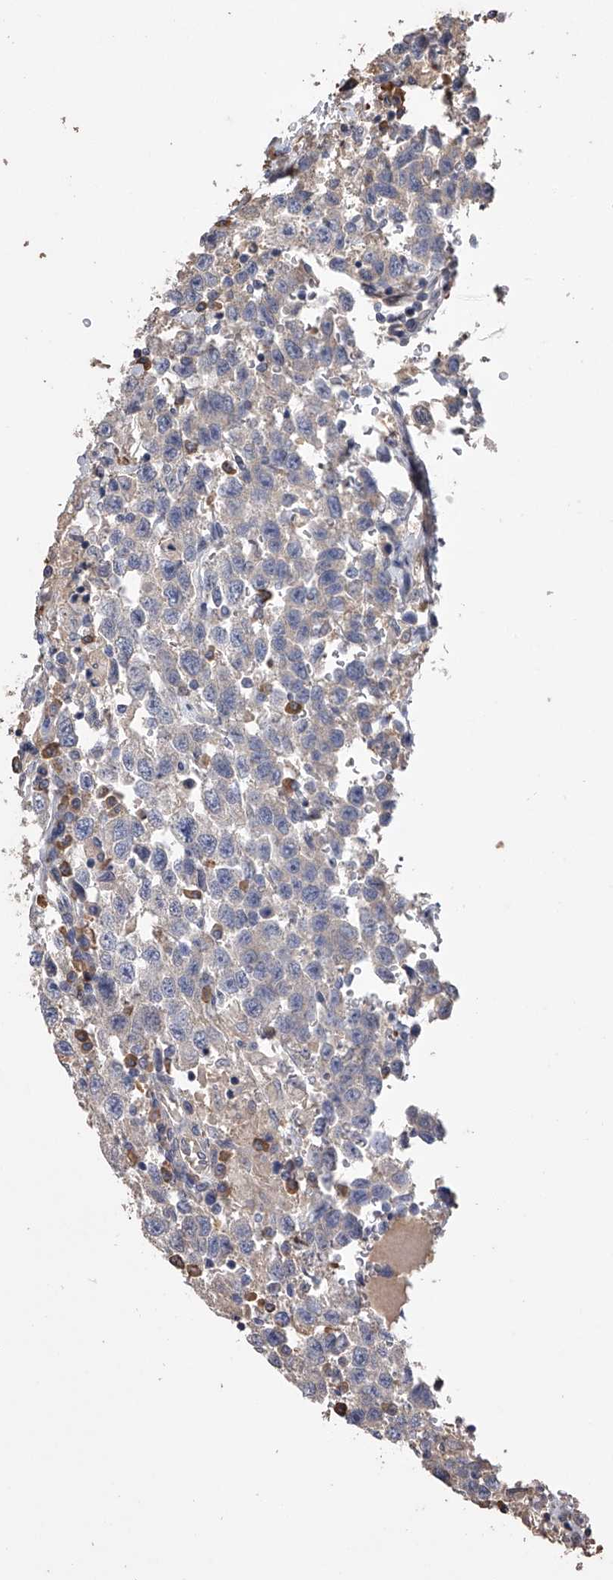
{"staining": {"intensity": "negative", "quantity": "none", "location": "none"}, "tissue": "testis cancer", "cell_type": "Tumor cells", "image_type": "cancer", "snomed": [{"axis": "morphology", "description": "Seminoma, NOS"}, {"axis": "topography", "description": "Testis"}], "caption": "Photomicrograph shows no significant protein positivity in tumor cells of testis seminoma.", "gene": "ZNF343", "patient": {"sex": "male", "age": 41}}